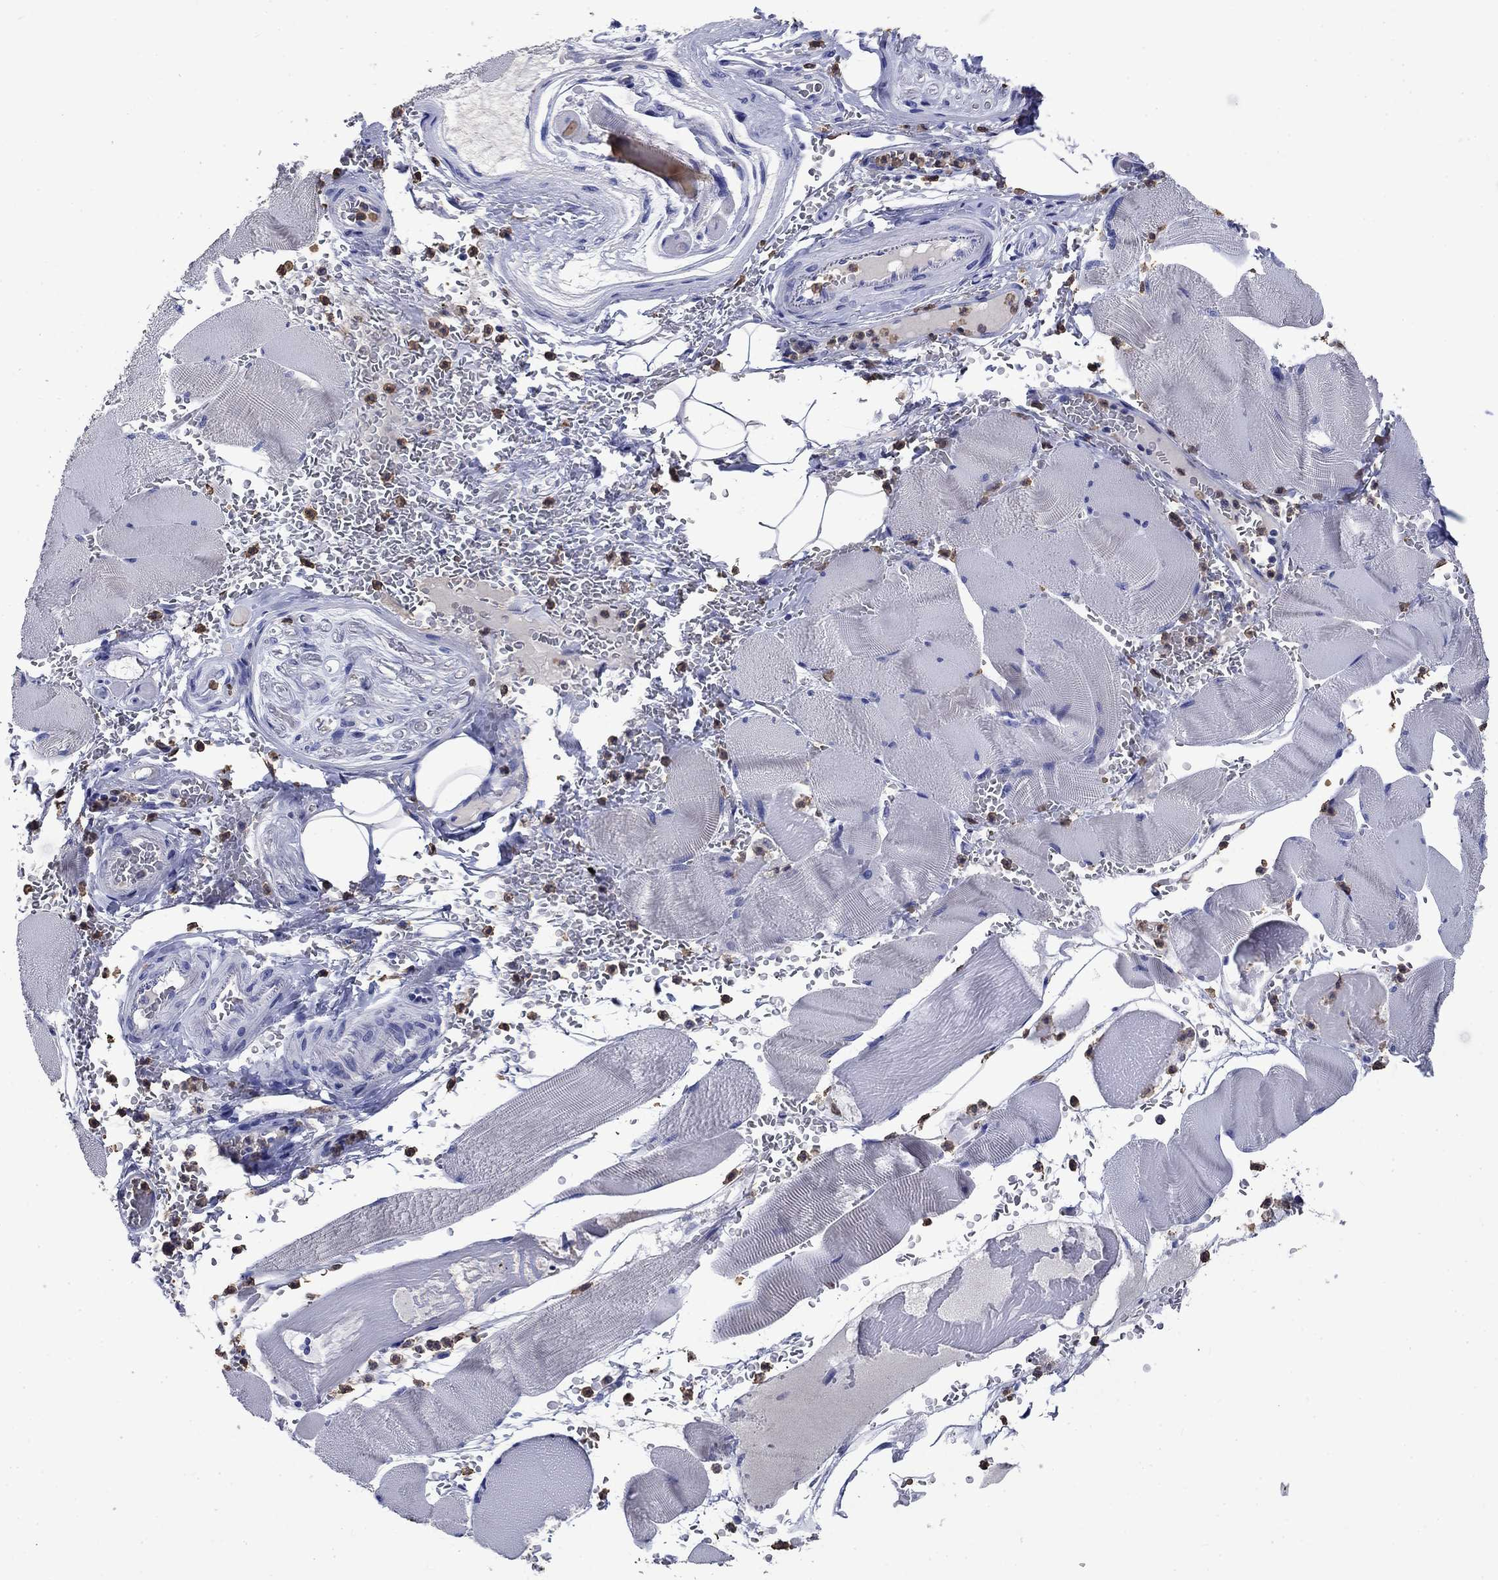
{"staining": {"intensity": "negative", "quantity": "none", "location": "none"}, "tissue": "skeletal muscle", "cell_type": "Myocytes", "image_type": "normal", "snomed": [{"axis": "morphology", "description": "Normal tissue, NOS"}, {"axis": "topography", "description": "Skeletal muscle"}], "caption": "Protein analysis of benign skeletal muscle demonstrates no significant staining in myocytes.", "gene": "TFR2", "patient": {"sex": "male", "age": 56}}